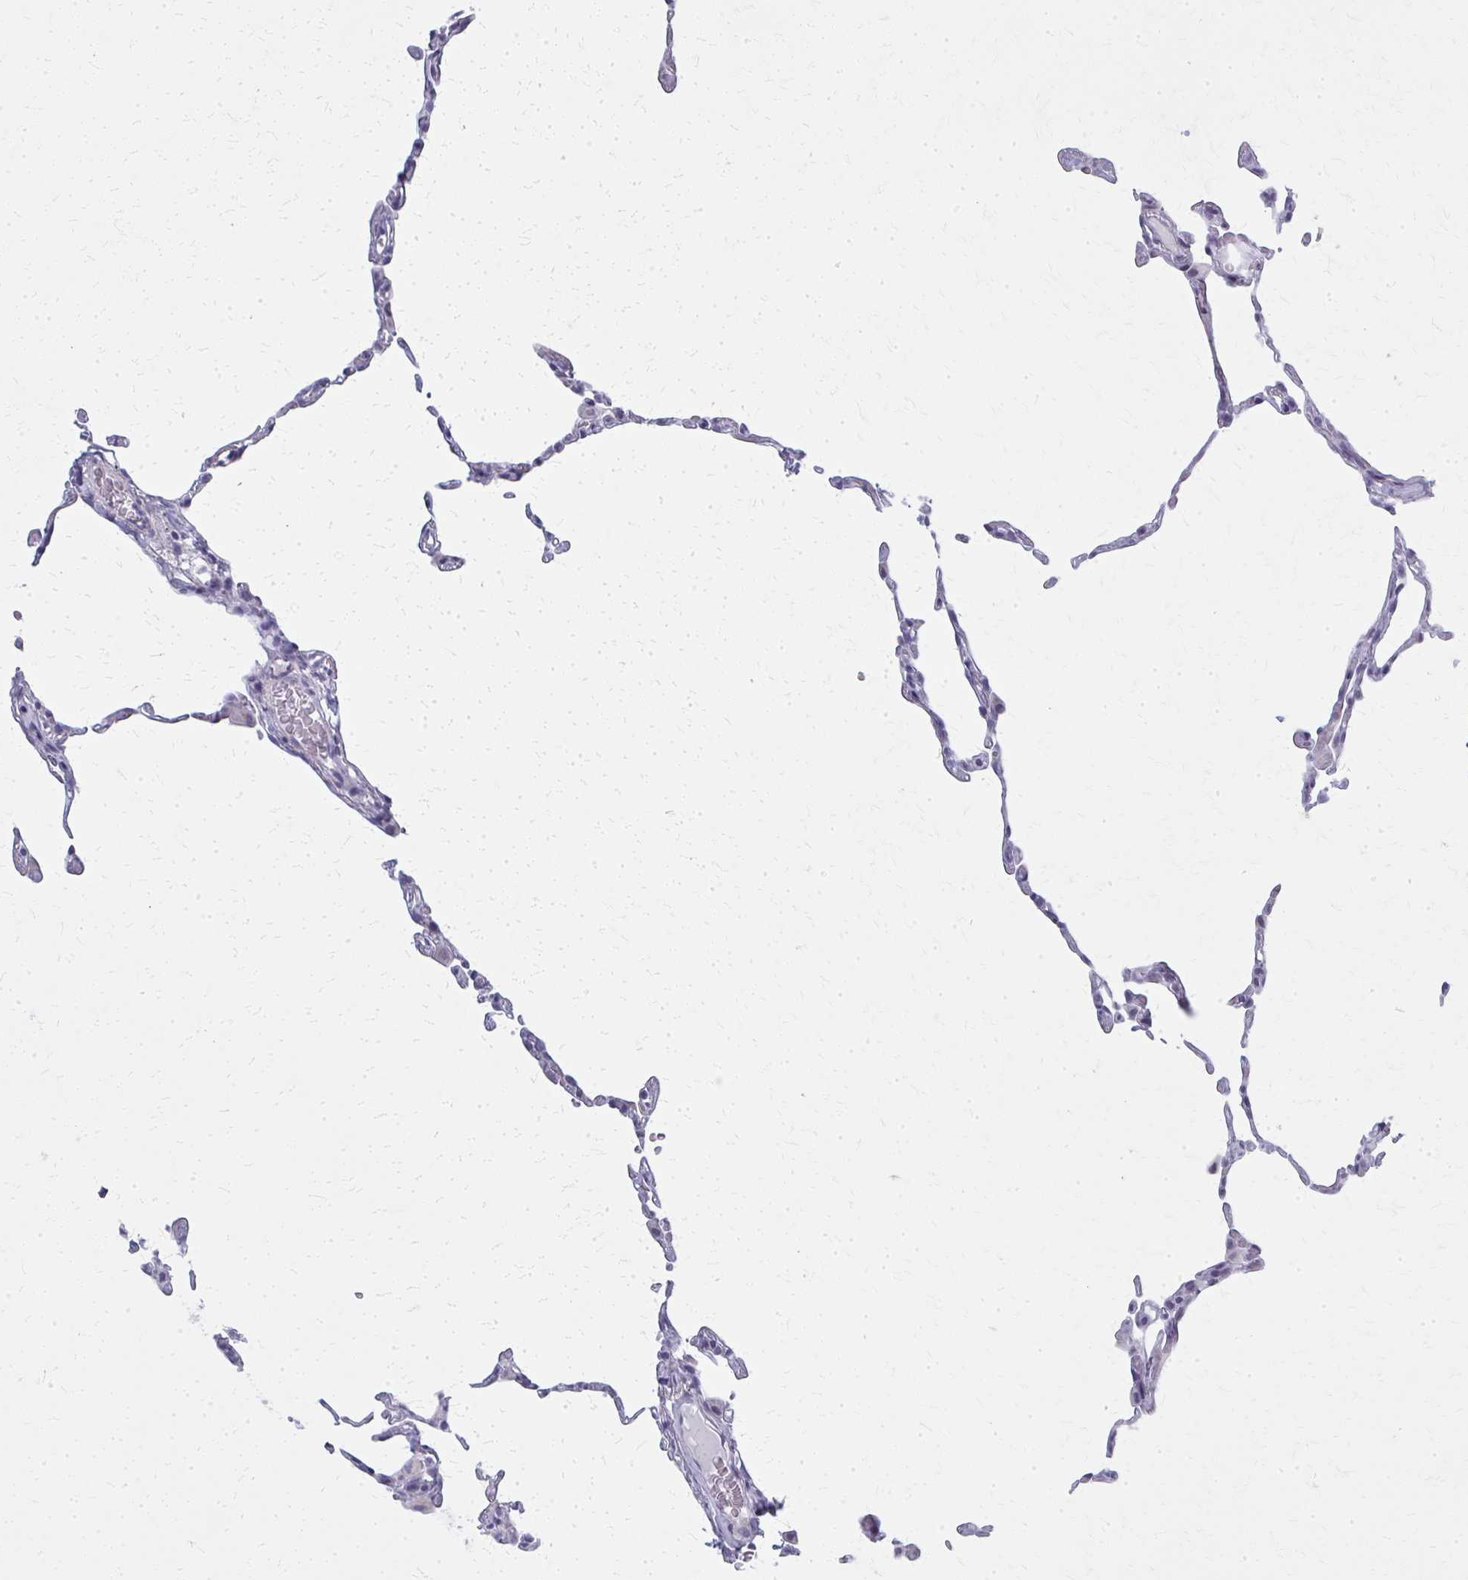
{"staining": {"intensity": "negative", "quantity": "none", "location": "none"}, "tissue": "lung", "cell_type": "Alveolar cells", "image_type": "normal", "snomed": [{"axis": "morphology", "description": "Normal tissue, NOS"}, {"axis": "topography", "description": "Lung"}], "caption": "The photomicrograph shows no staining of alveolar cells in normal lung. (Brightfield microscopy of DAB immunohistochemistry at high magnification).", "gene": "CASQ2", "patient": {"sex": "female", "age": 57}}